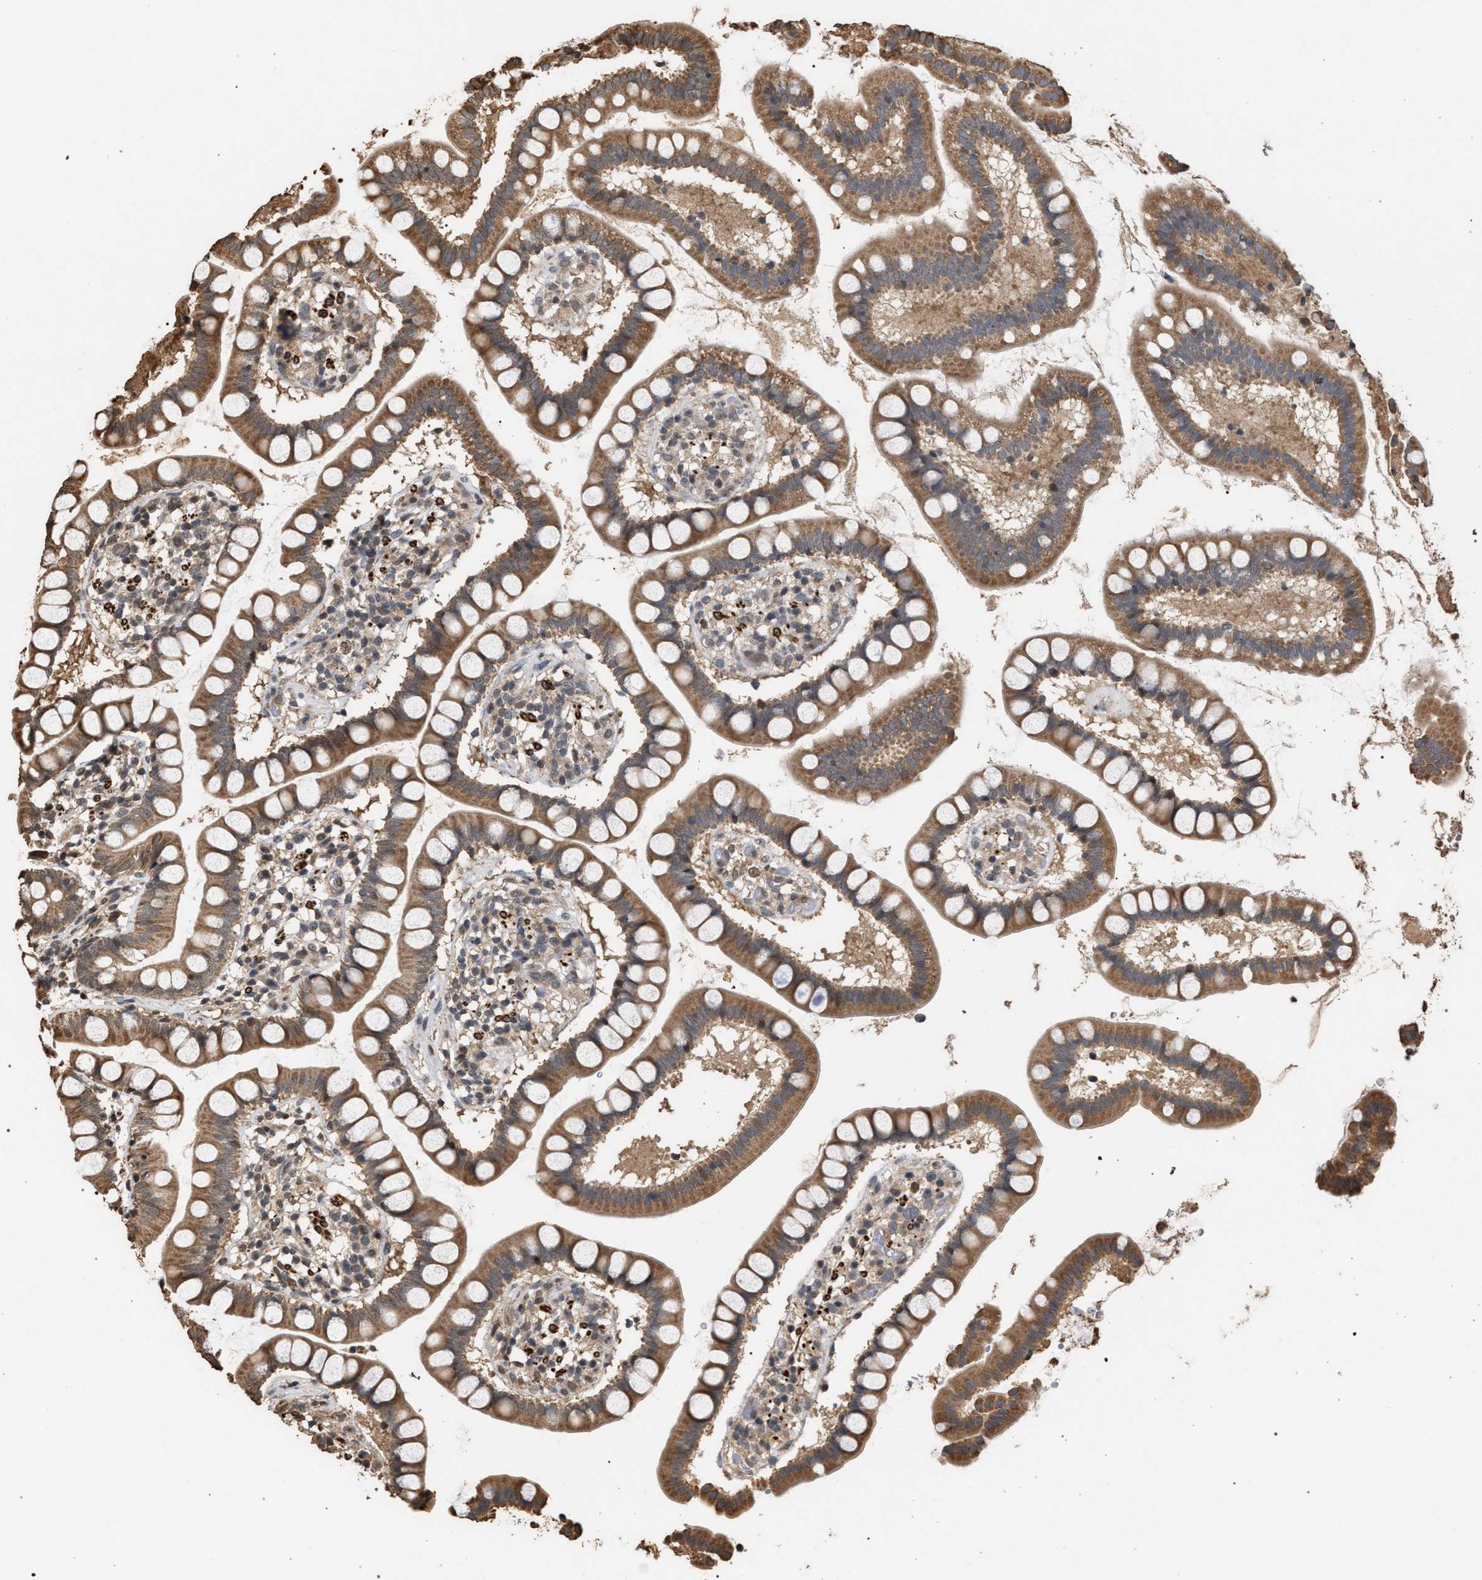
{"staining": {"intensity": "moderate", "quantity": ">75%", "location": "cytoplasmic/membranous"}, "tissue": "small intestine", "cell_type": "Glandular cells", "image_type": "normal", "snomed": [{"axis": "morphology", "description": "Normal tissue, NOS"}, {"axis": "topography", "description": "Small intestine"}], "caption": "The image reveals a brown stain indicating the presence of a protein in the cytoplasmic/membranous of glandular cells in small intestine. (DAB (3,3'-diaminobenzidine) = brown stain, brightfield microscopy at high magnification).", "gene": "NAA35", "patient": {"sex": "female", "age": 84}}